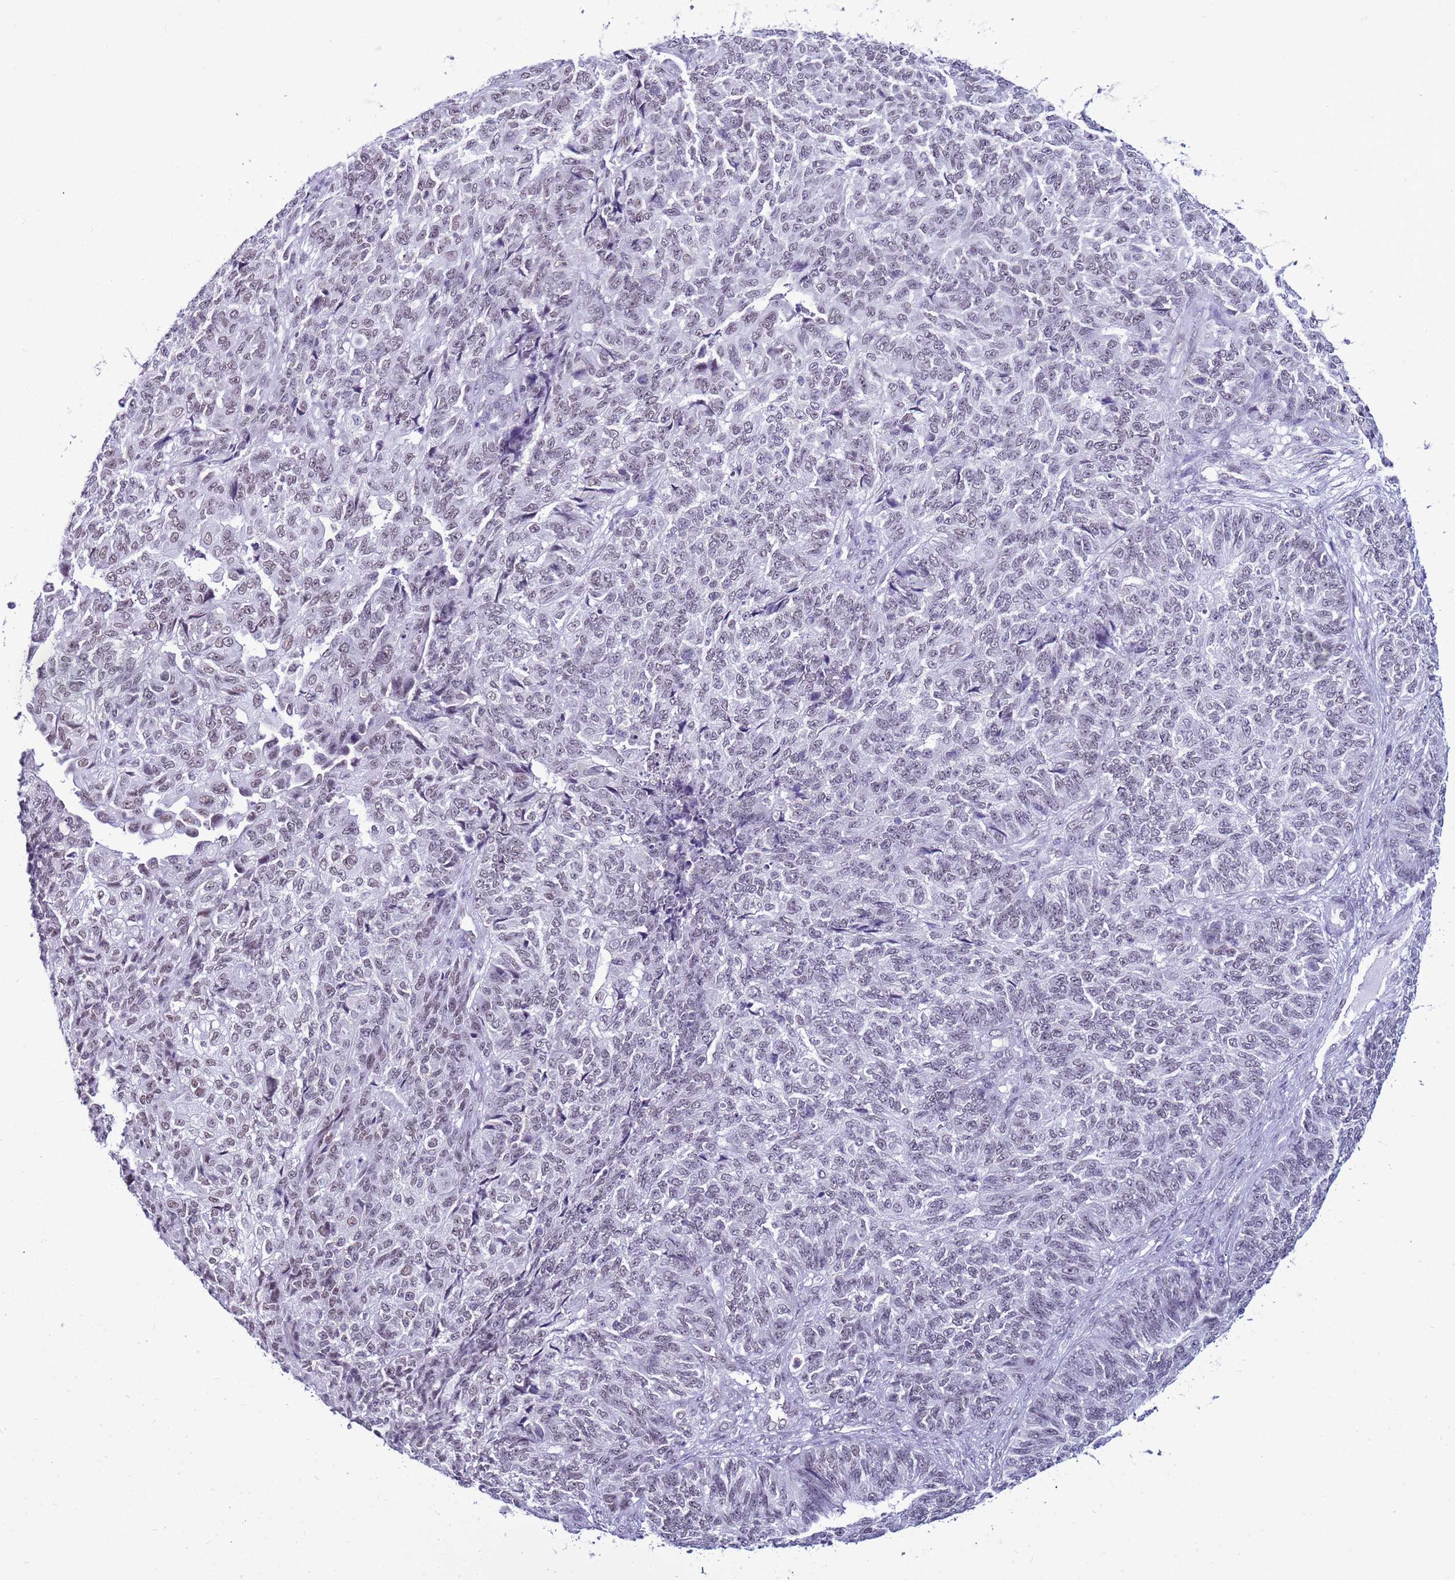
{"staining": {"intensity": "weak", "quantity": "25%-75%", "location": "nuclear"}, "tissue": "endometrial cancer", "cell_type": "Tumor cells", "image_type": "cancer", "snomed": [{"axis": "morphology", "description": "Adenocarcinoma, NOS"}, {"axis": "topography", "description": "Endometrium"}], "caption": "The image displays a brown stain indicating the presence of a protein in the nuclear of tumor cells in endometrial cancer.", "gene": "DHX15", "patient": {"sex": "female", "age": 32}}